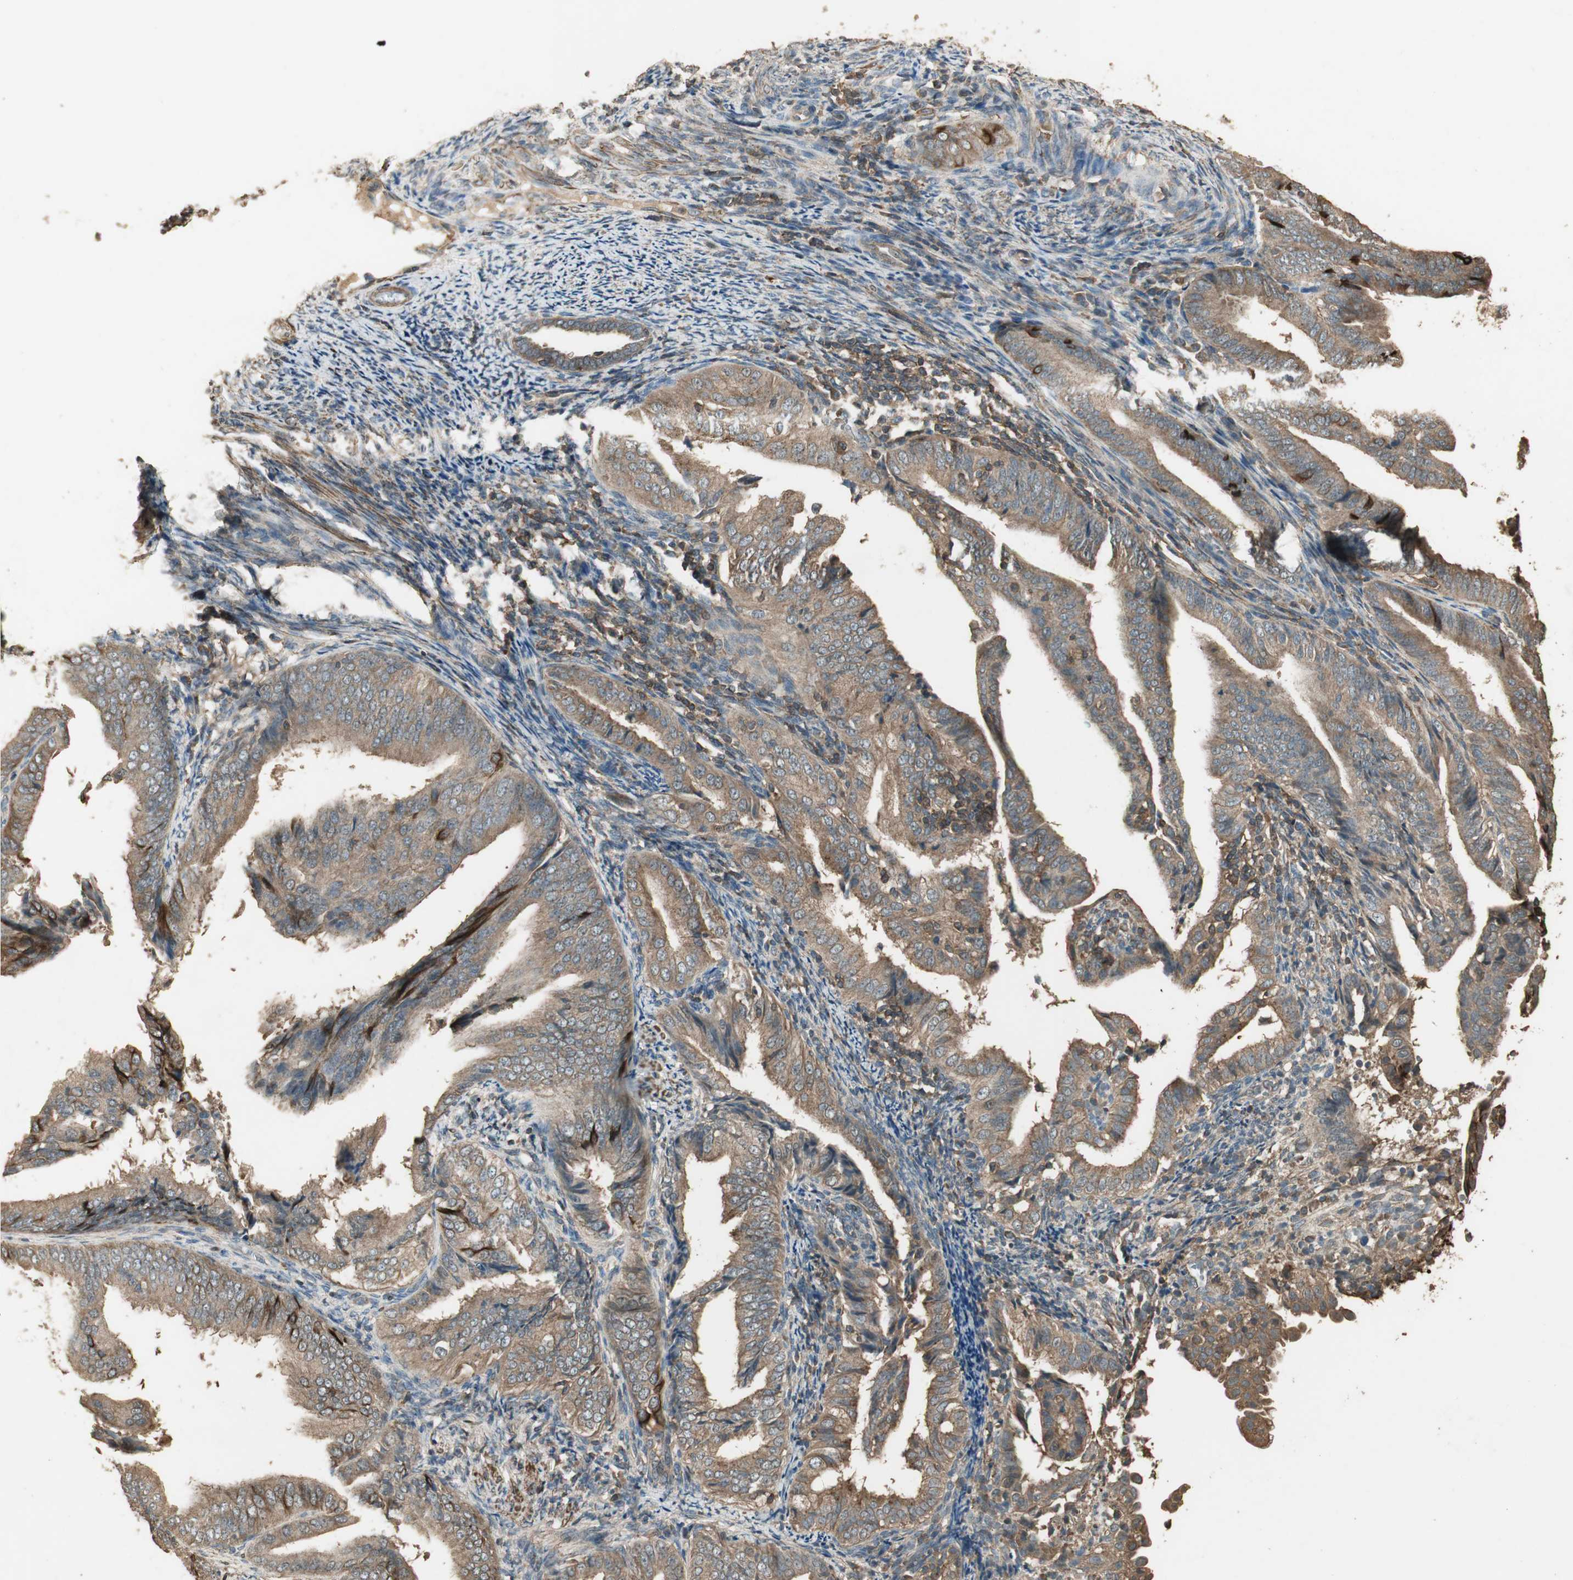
{"staining": {"intensity": "strong", "quantity": ">75%", "location": "cytoplasmic/membranous"}, "tissue": "endometrial cancer", "cell_type": "Tumor cells", "image_type": "cancer", "snomed": [{"axis": "morphology", "description": "Adenocarcinoma, NOS"}, {"axis": "topography", "description": "Endometrium"}], "caption": "A brown stain labels strong cytoplasmic/membranous positivity of a protein in human endometrial cancer (adenocarcinoma) tumor cells. Ihc stains the protein in brown and the nuclei are stained blue.", "gene": "USP2", "patient": {"sex": "female", "age": 58}}